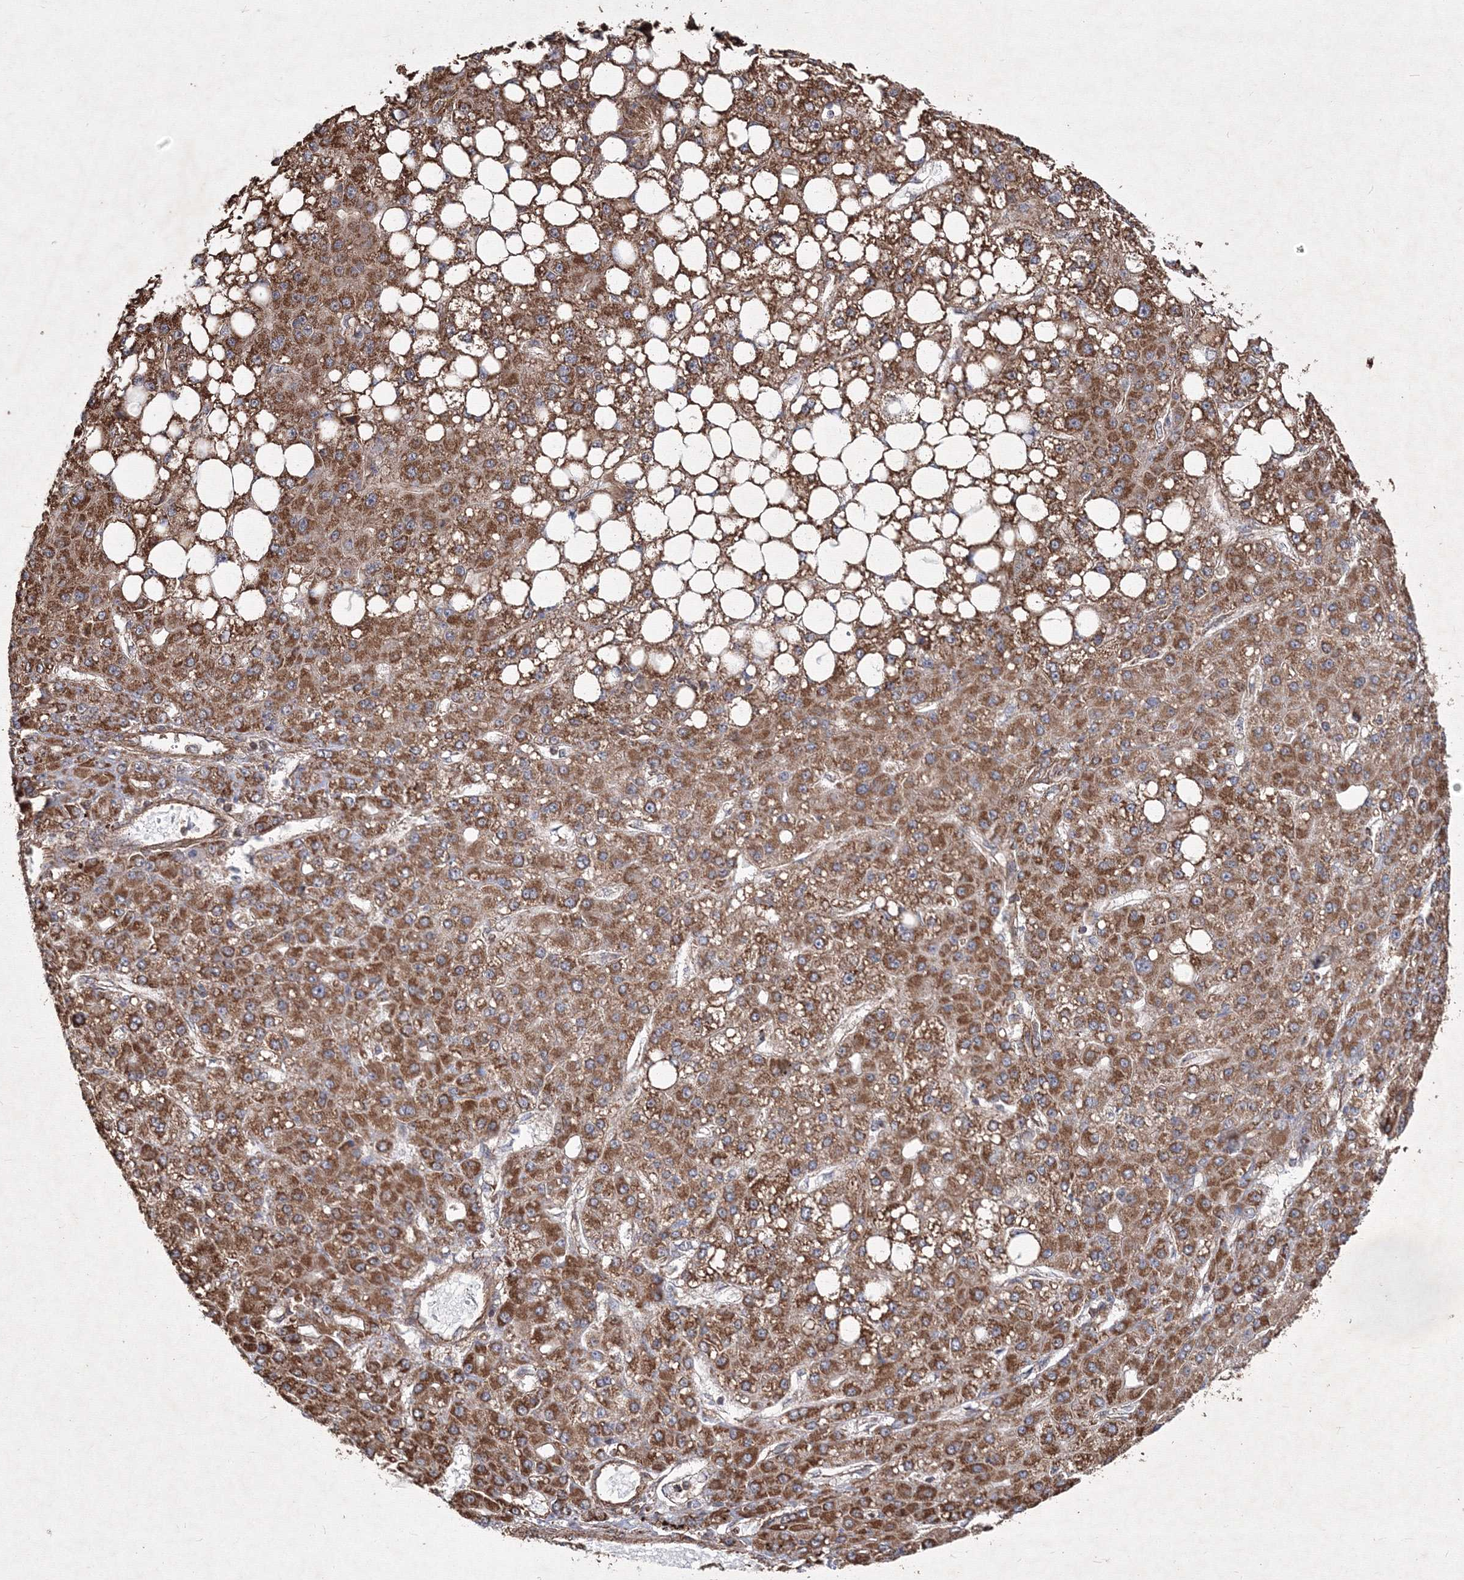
{"staining": {"intensity": "moderate", "quantity": ">75%", "location": "cytoplasmic/membranous"}, "tissue": "liver cancer", "cell_type": "Tumor cells", "image_type": "cancer", "snomed": [{"axis": "morphology", "description": "Carcinoma, Hepatocellular, NOS"}, {"axis": "topography", "description": "Liver"}], "caption": "Protein staining reveals moderate cytoplasmic/membranous positivity in approximately >75% of tumor cells in hepatocellular carcinoma (liver).", "gene": "TMEM139", "patient": {"sex": "male", "age": 67}}